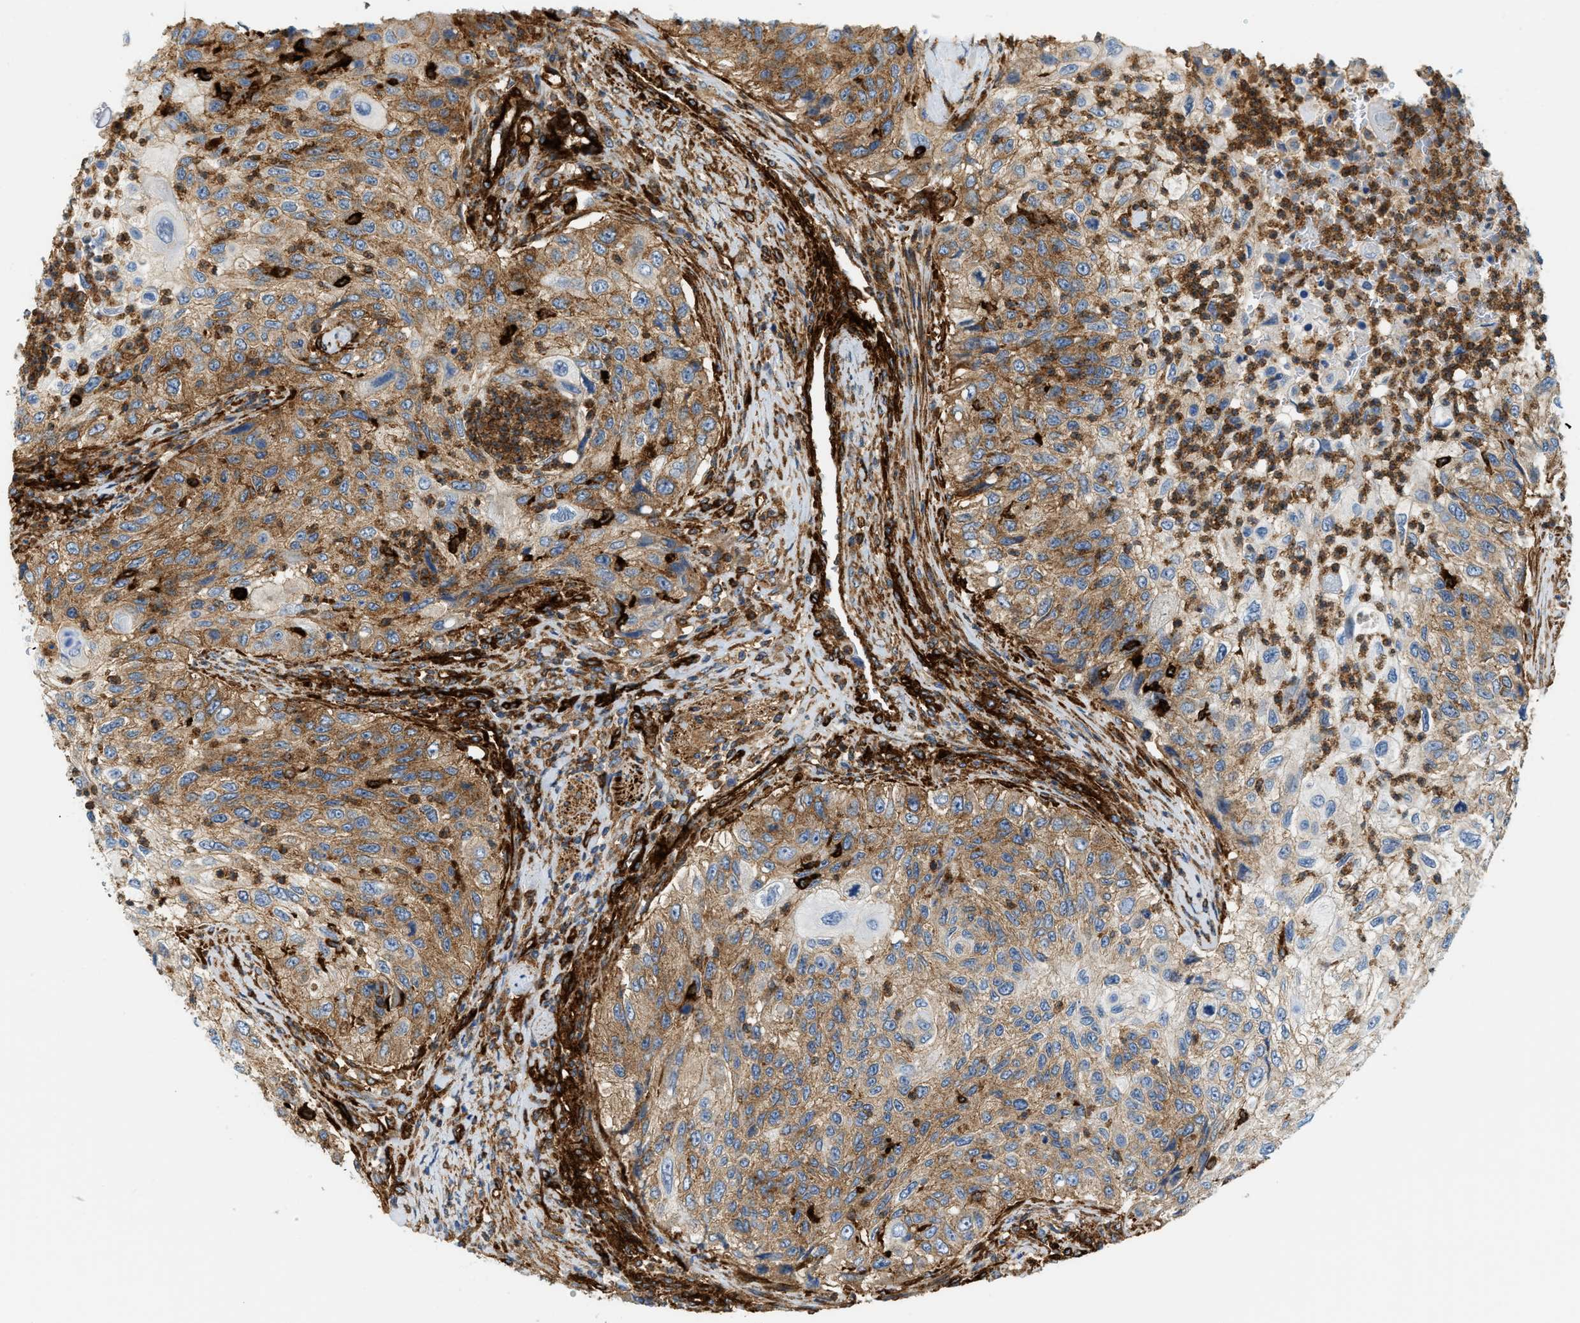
{"staining": {"intensity": "moderate", "quantity": ">75%", "location": "cytoplasmic/membranous"}, "tissue": "urothelial cancer", "cell_type": "Tumor cells", "image_type": "cancer", "snomed": [{"axis": "morphology", "description": "Urothelial carcinoma, High grade"}, {"axis": "topography", "description": "Urinary bladder"}], "caption": "Urothelial cancer stained with a brown dye reveals moderate cytoplasmic/membranous positive expression in about >75% of tumor cells.", "gene": "HIP1", "patient": {"sex": "male", "age": 35}}